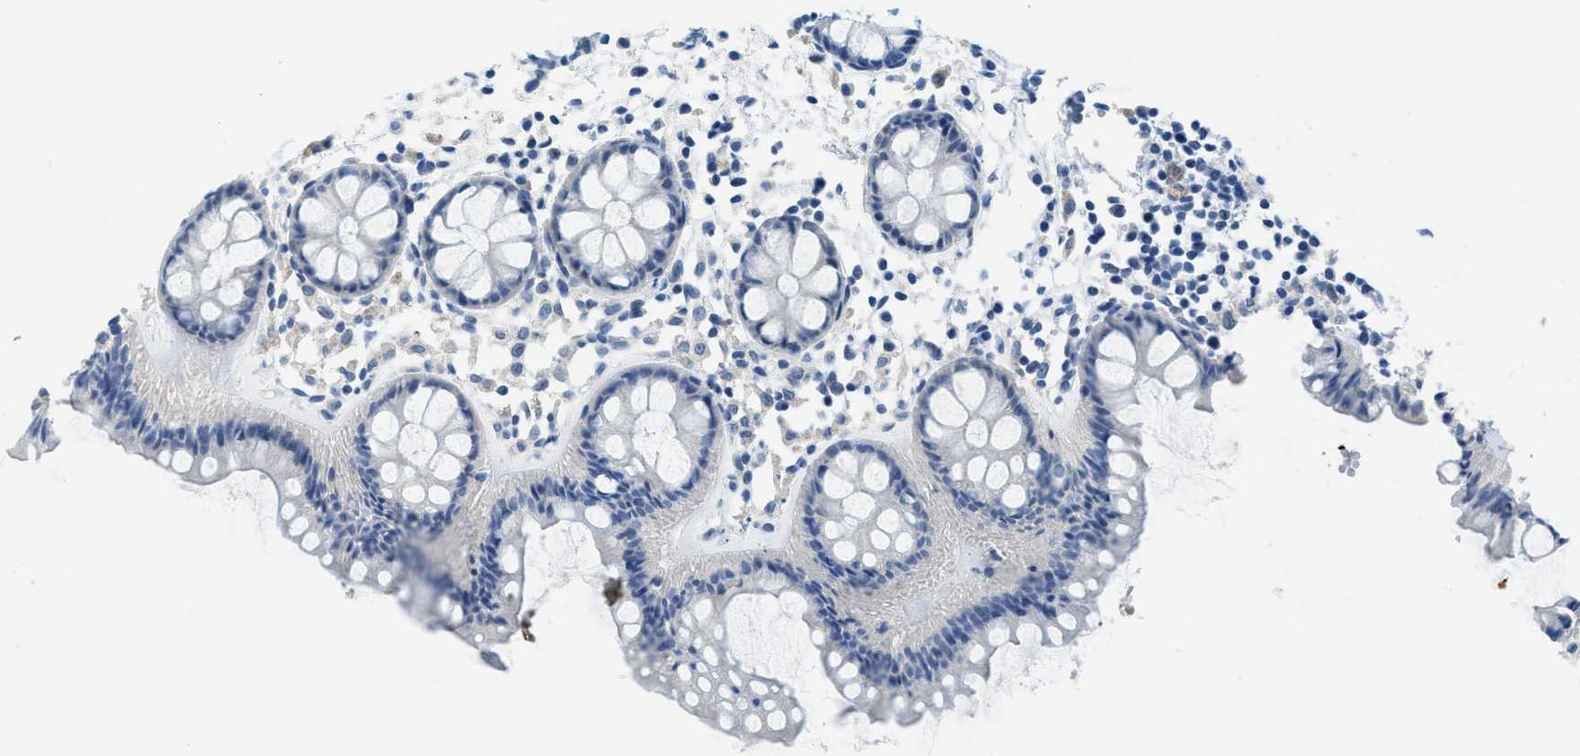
{"staining": {"intensity": "negative", "quantity": "none", "location": "none"}, "tissue": "rectum", "cell_type": "Glandular cells", "image_type": "normal", "snomed": [{"axis": "morphology", "description": "Normal tissue, NOS"}, {"axis": "topography", "description": "Rectum"}], "caption": "Immunohistochemistry (IHC) histopathology image of unremarkable rectum: human rectum stained with DAB displays no significant protein expression in glandular cells. Brightfield microscopy of immunohistochemistry (IHC) stained with DAB (3,3'-diaminobenzidine) (brown) and hematoxylin (blue), captured at high magnification.", "gene": "MBL2", "patient": {"sex": "female", "age": 66}}